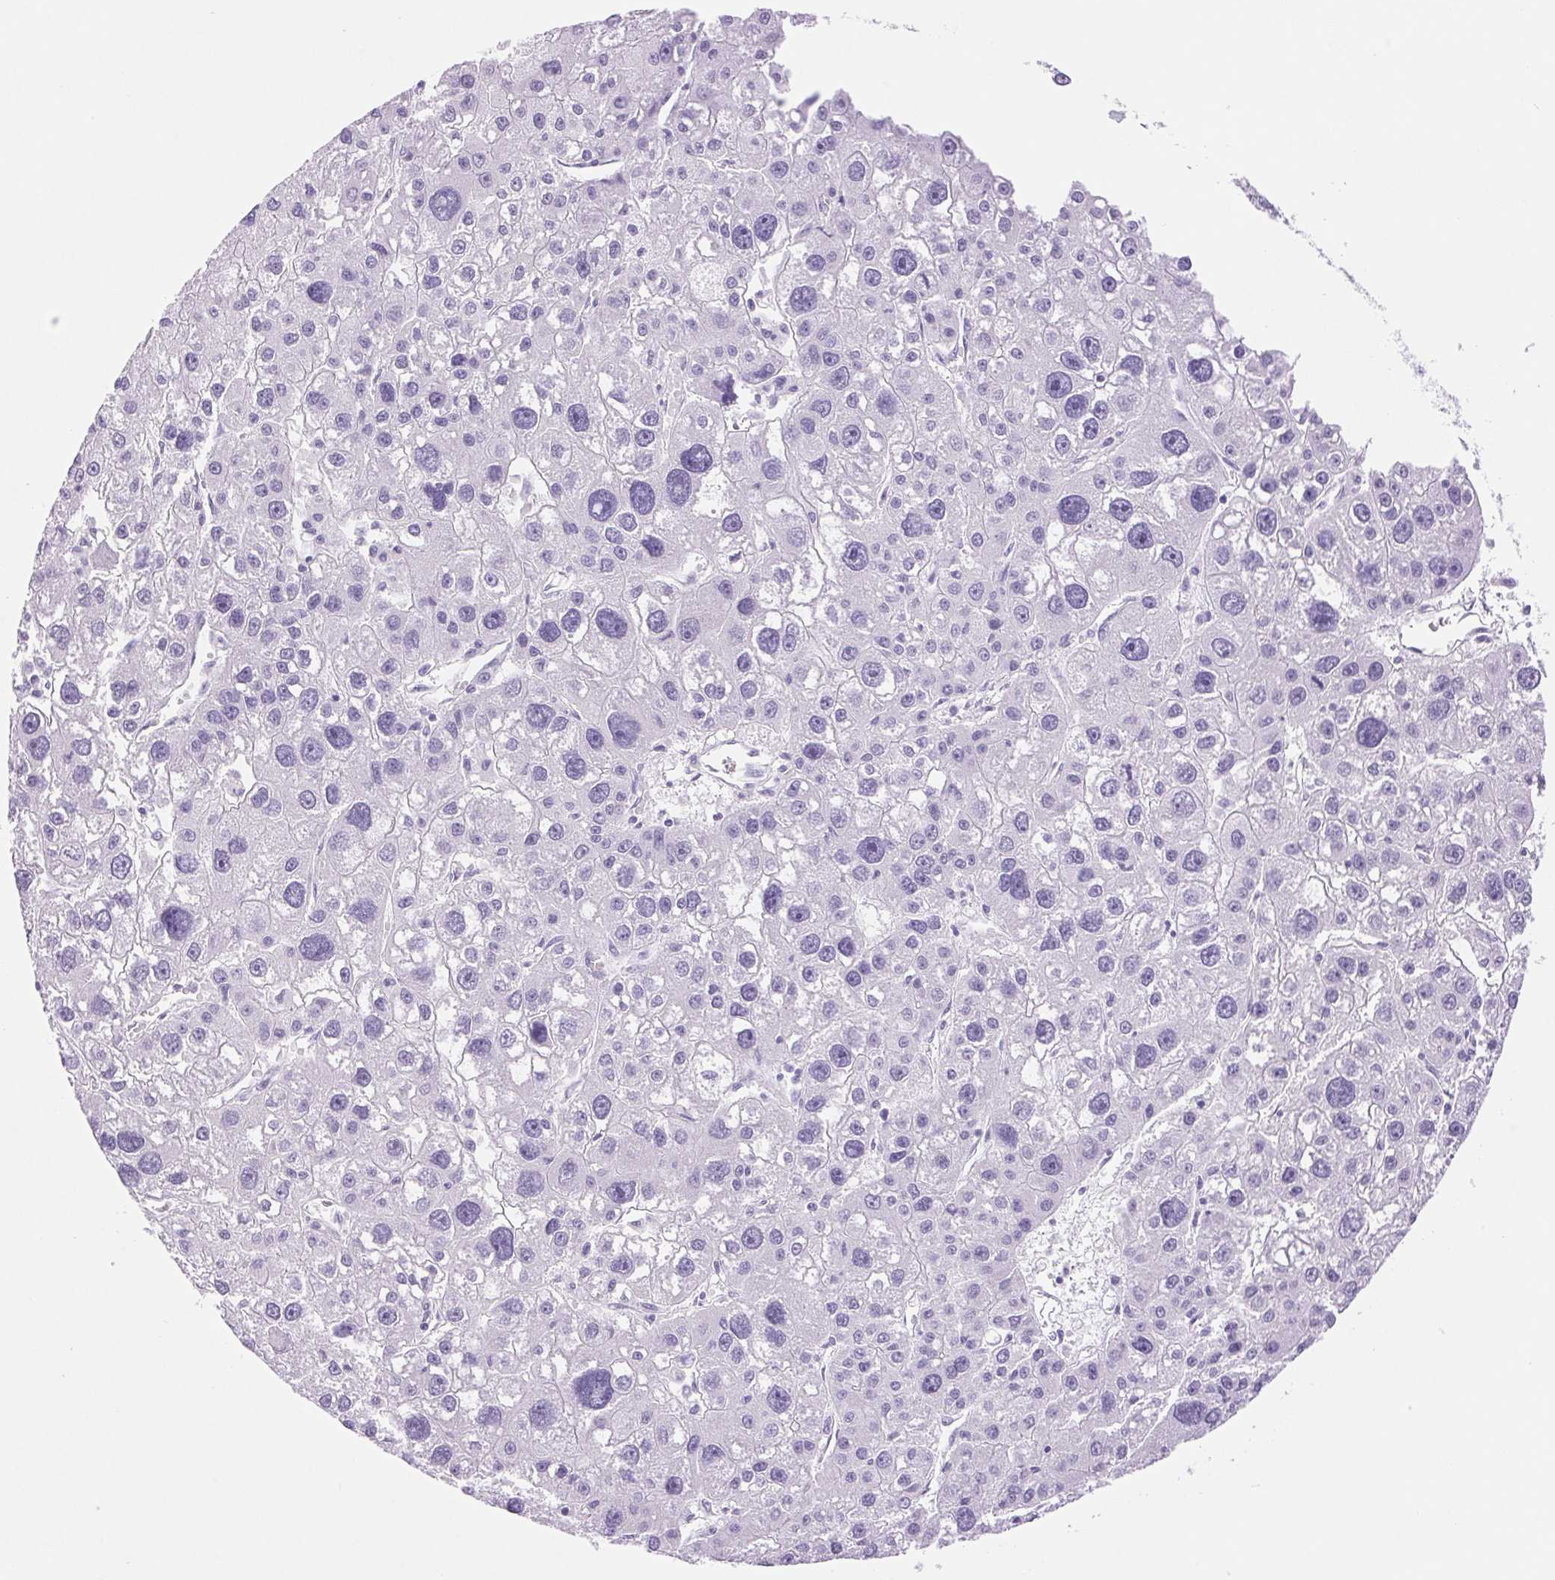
{"staining": {"intensity": "negative", "quantity": "none", "location": "none"}, "tissue": "liver cancer", "cell_type": "Tumor cells", "image_type": "cancer", "snomed": [{"axis": "morphology", "description": "Carcinoma, Hepatocellular, NOS"}, {"axis": "topography", "description": "Liver"}], "caption": "Image shows no protein positivity in tumor cells of liver cancer tissue. The staining was performed using DAB (3,3'-diaminobenzidine) to visualize the protein expression in brown, while the nuclei were stained in blue with hematoxylin (Magnification: 20x).", "gene": "SERPINB3", "patient": {"sex": "male", "age": 73}}